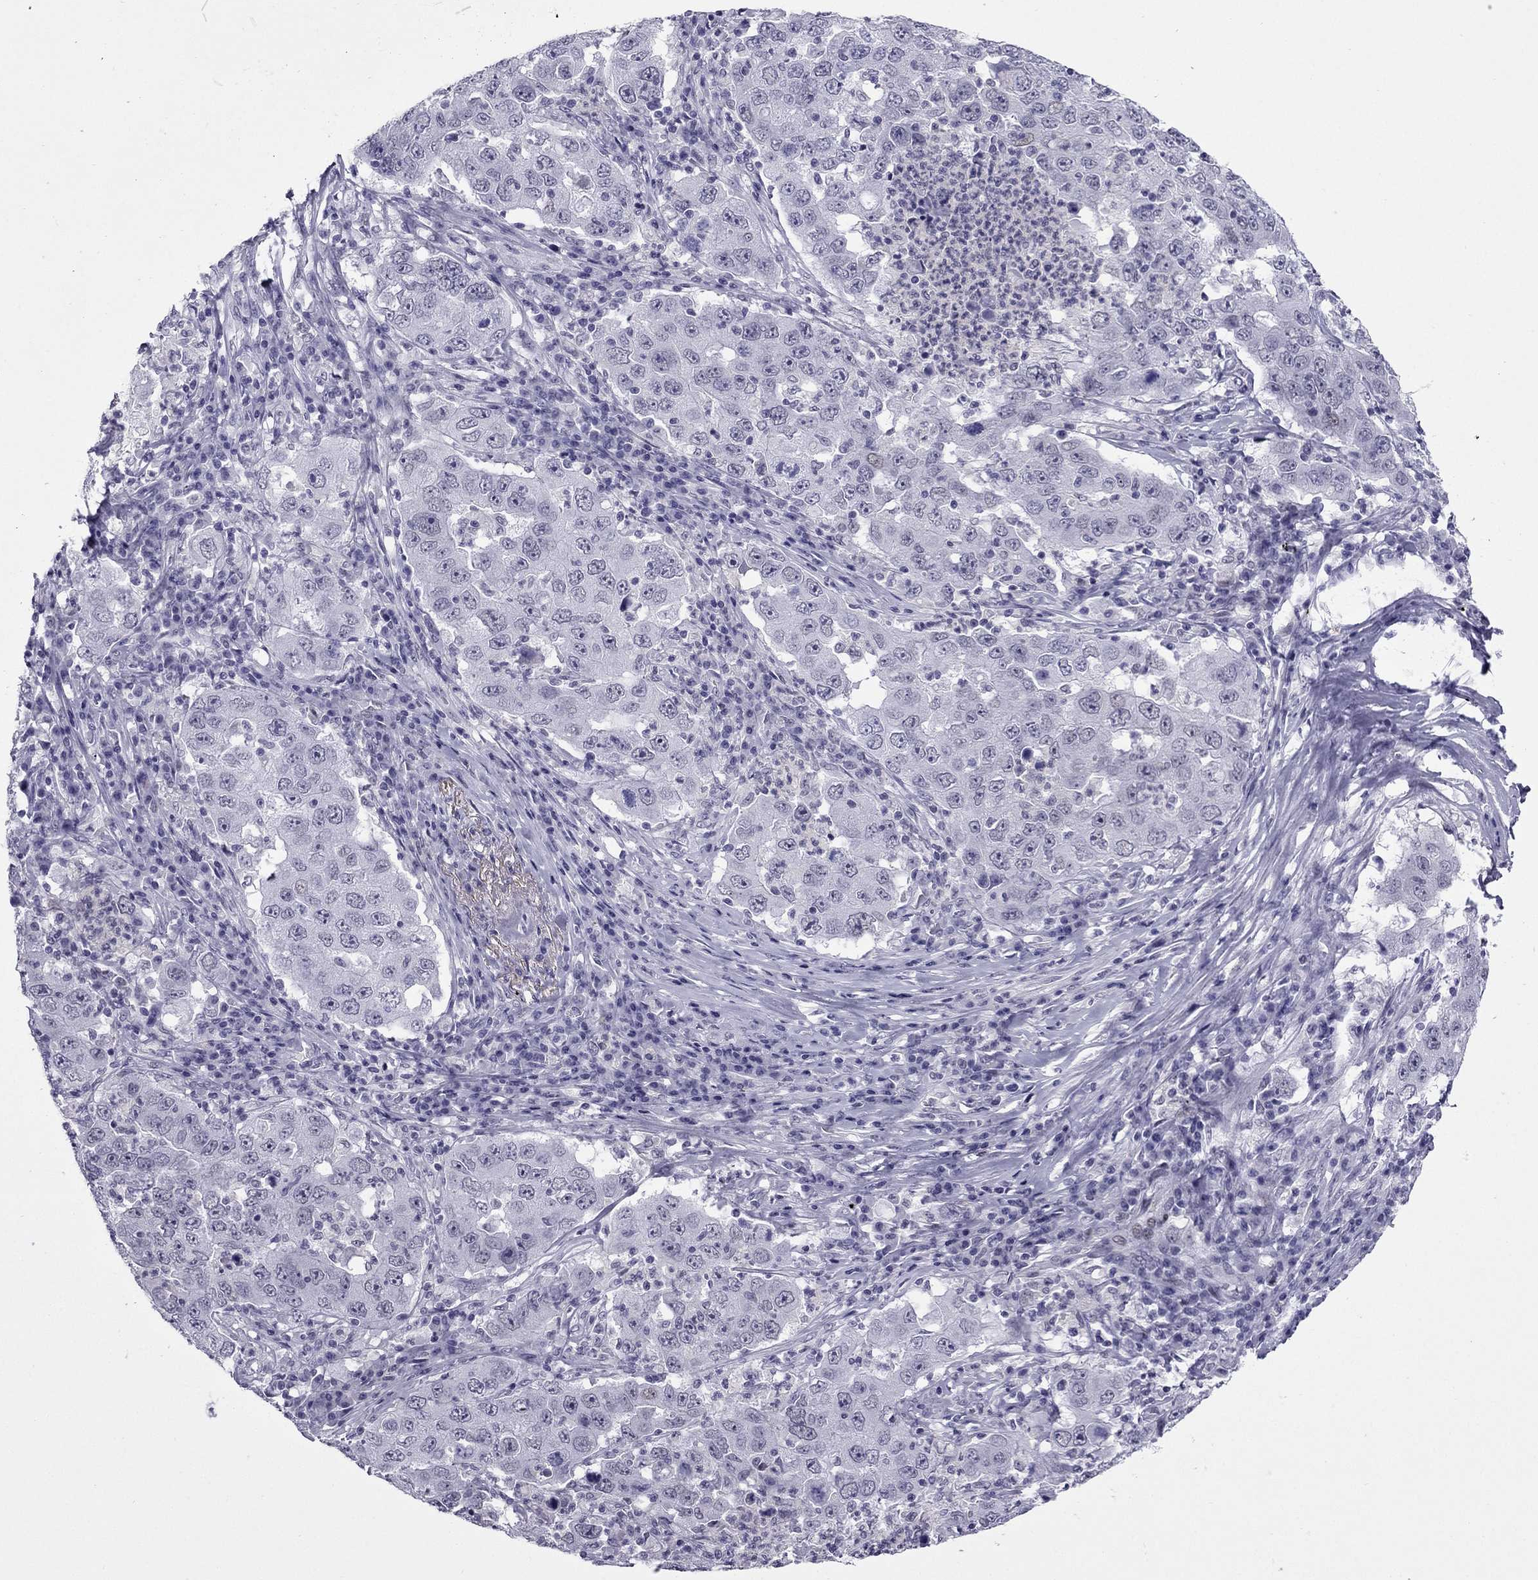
{"staining": {"intensity": "negative", "quantity": "none", "location": "none"}, "tissue": "lung cancer", "cell_type": "Tumor cells", "image_type": "cancer", "snomed": [{"axis": "morphology", "description": "Adenocarcinoma, NOS"}, {"axis": "topography", "description": "Lung"}], "caption": "Tumor cells show no significant protein staining in lung cancer (adenocarcinoma). (Stains: DAB immunohistochemistry (IHC) with hematoxylin counter stain, Microscopy: brightfield microscopy at high magnification).", "gene": "MYLK3", "patient": {"sex": "male", "age": 73}}